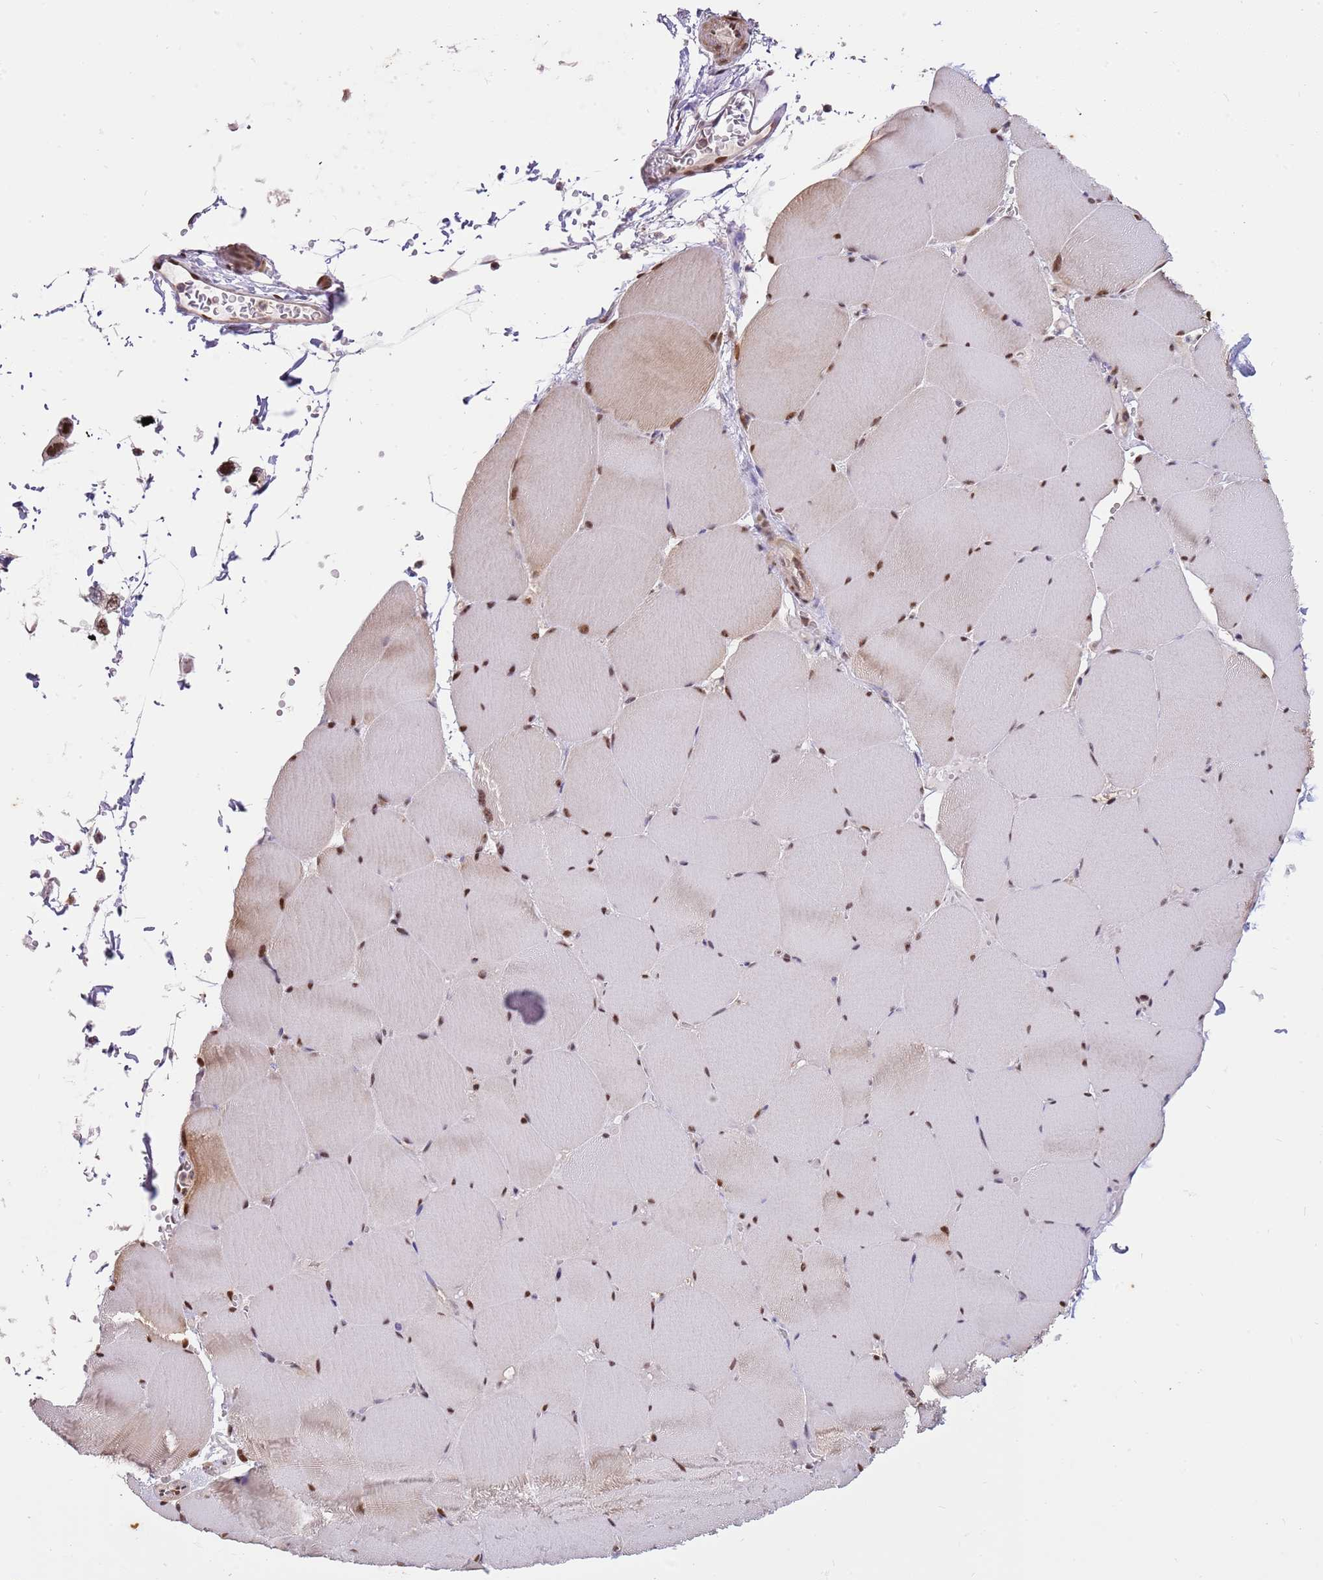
{"staining": {"intensity": "moderate", "quantity": ">75%", "location": "nuclear"}, "tissue": "skeletal muscle", "cell_type": "Myocytes", "image_type": "normal", "snomed": [{"axis": "morphology", "description": "Normal tissue, NOS"}, {"axis": "topography", "description": "Skeletal muscle"}, {"axis": "topography", "description": "Head-Neck"}], "caption": "DAB immunohistochemical staining of unremarkable skeletal muscle displays moderate nuclear protein expression in about >75% of myocytes.", "gene": "RFK", "patient": {"sex": "male", "age": 66}}